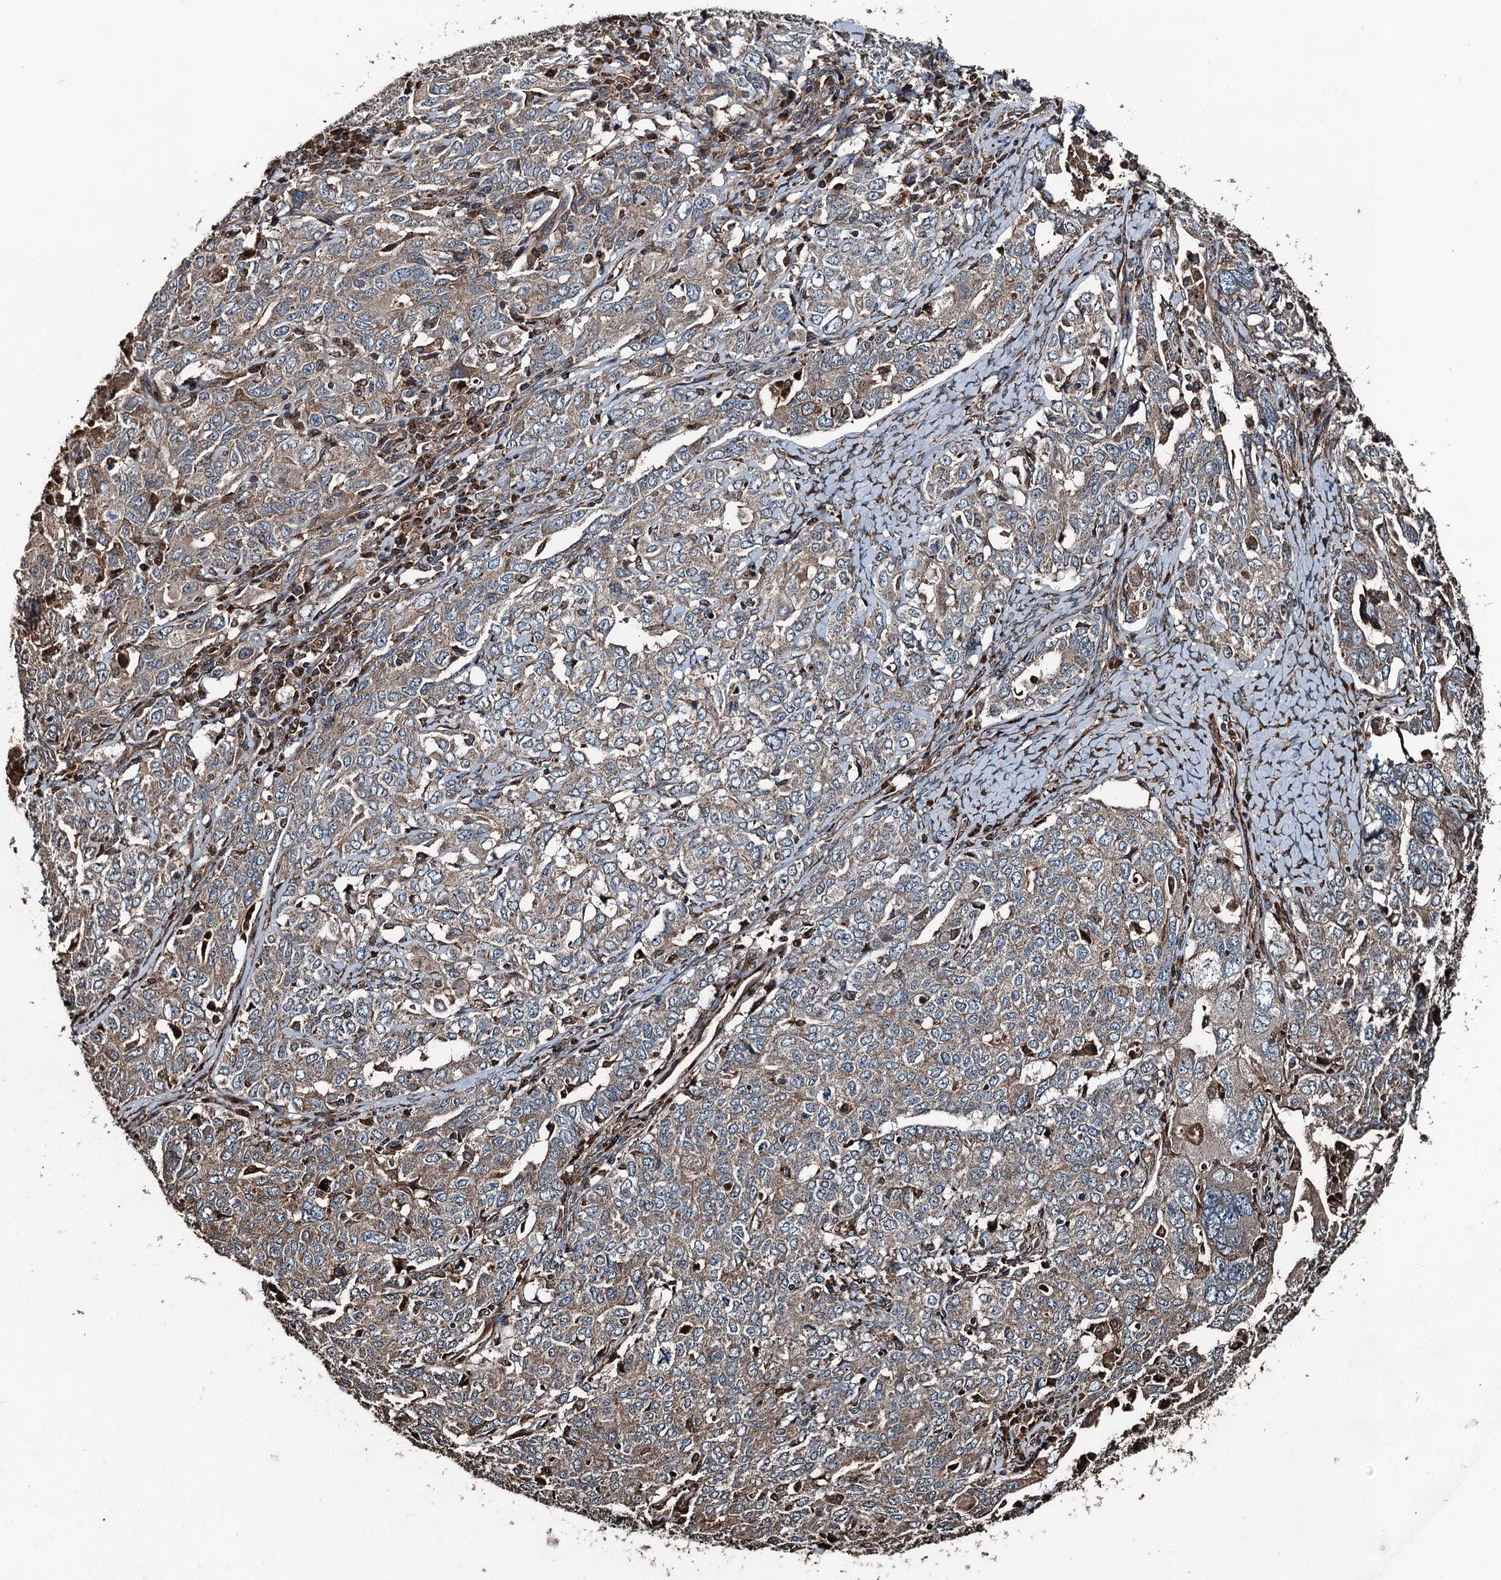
{"staining": {"intensity": "moderate", "quantity": ">75%", "location": "cytoplasmic/membranous"}, "tissue": "ovarian cancer", "cell_type": "Tumor cells", "image_type": "cancer", "snomed": [{"axis": "morphology", "description": "Carcinoma, endometroid"}, {"axis": "topography", "description": "Ovary"}], "caption": "Immunohistochemical staining of endometroid carcinoma (ovarian) shows medium levels of moderate cytoplasmic/membranous protein positivity in approximately >75% of tumor cells.", "gene": "TCTN1", "patient": {"sex": "female", "age": 62}}